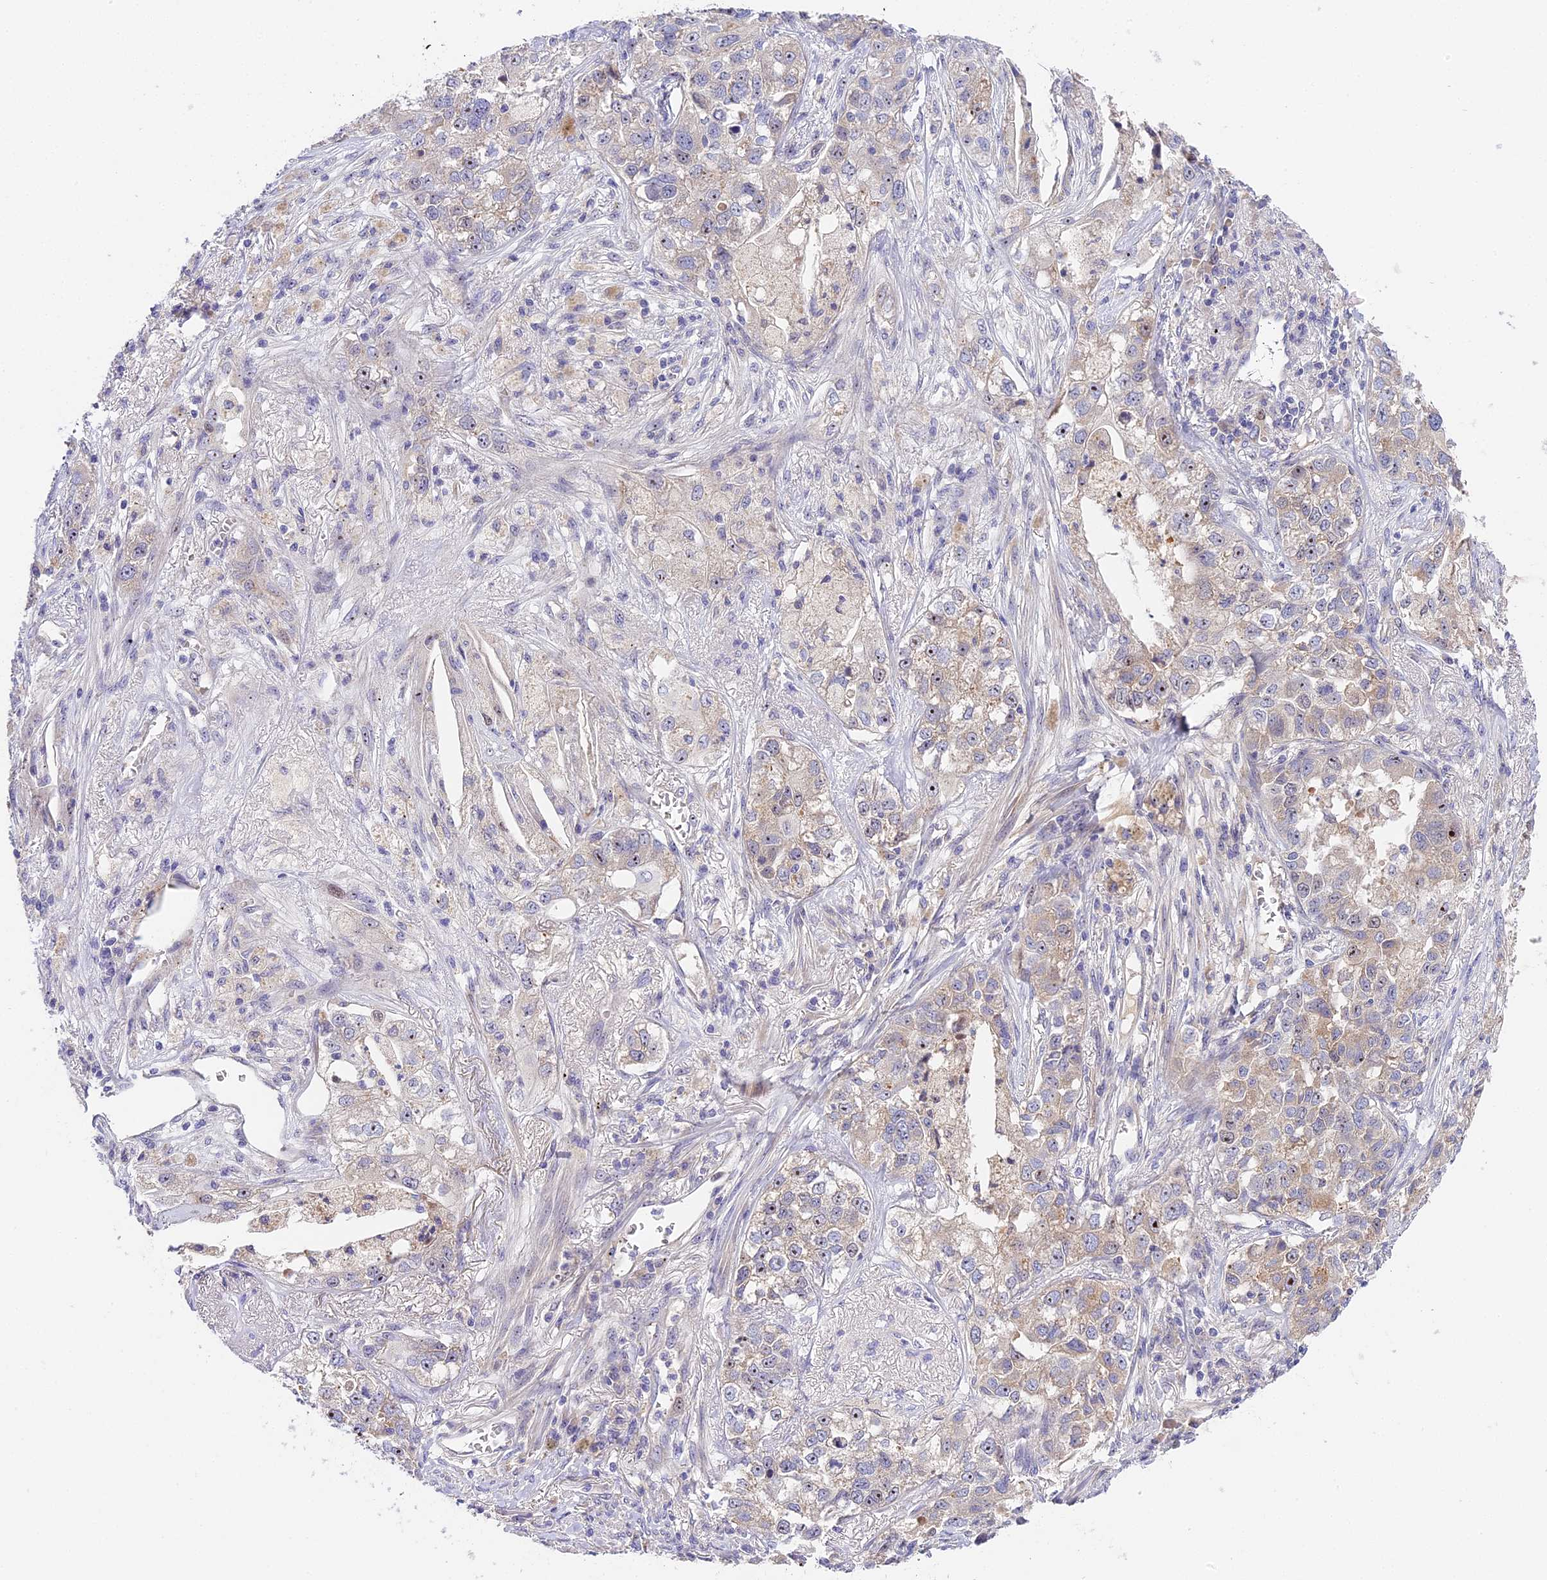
{"staining": {"intensity": "moderate", "quantity": "<25%", "location": "nuclear"}, "tissue": "lung cancer", "cell_type": "Tumor cells", "image_type": "cancer", "snomed": [{"axis": "morphology", "description": "Adenocarcinoma, NOS"}, {"axis": "topography", "description": "Lung"}], "caption": "Lung cancer (adenocarcinoma) stained with a protein marker shows moderate staining in tumor cells.", "gene": "RAD51", "patient": {"sex": "male", "age": 49}}